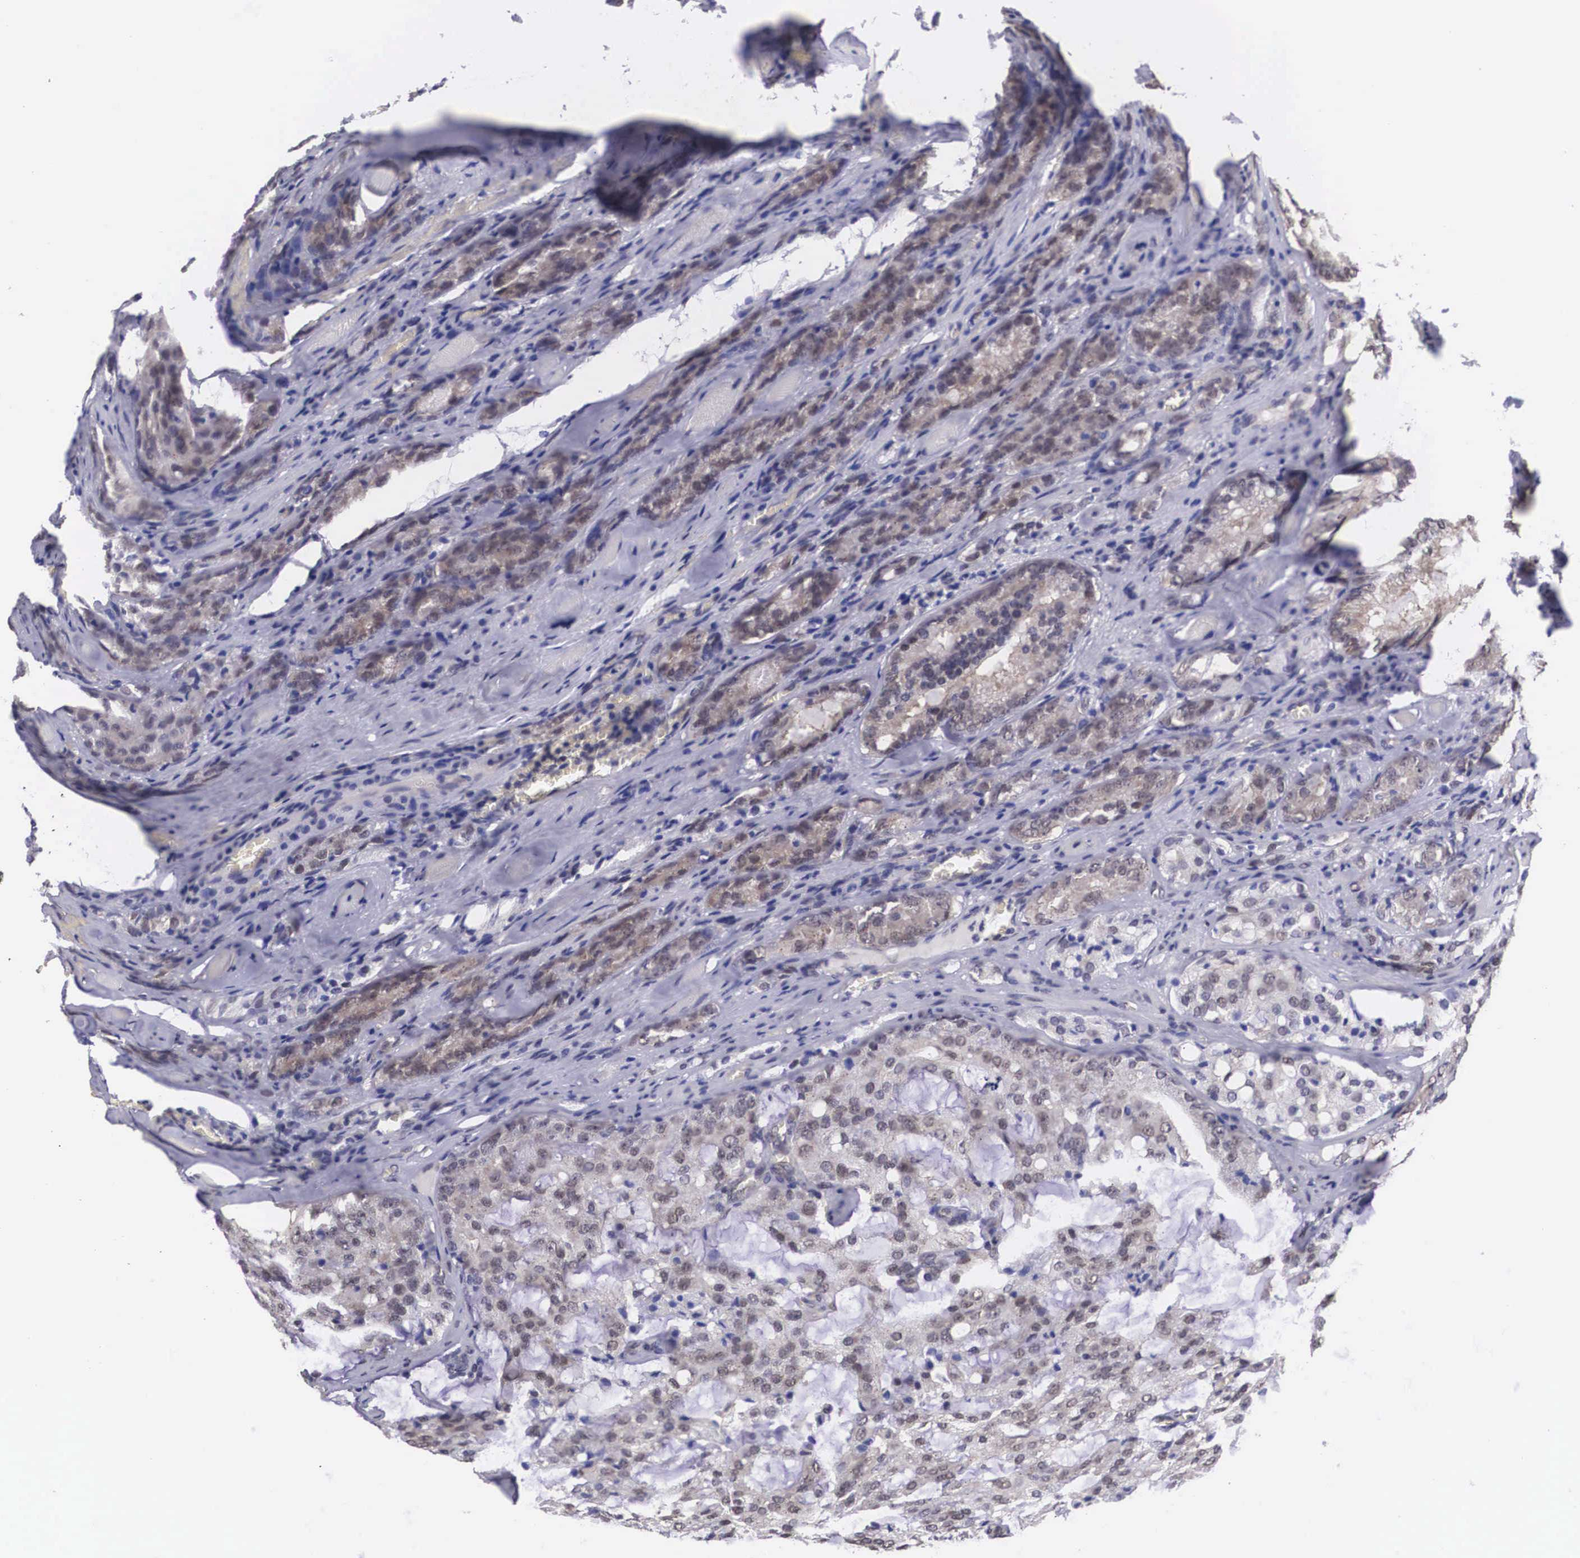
{"staining": {"intensity": "weak", "quantity": "25%-75%", "location": "cytoplasmic/membranous,nuclear"}, "tissue": "prostate cancer", "cell_type": "Tumor cells", "image_type": "cancer", "snomed": [{"axis": "morphology", "description": "Adenocarcinoma, Medium grade"}, {"axis": "topography", "description": "Prostate"}], "caption": "There is low levels of weak cytoplasmic/membranous and nuclear expression in tumor cells of prostate adenocarcinoma (medium-grade), as demonstrated by immunohistochemical staining (brown color).", "gene": "OTX2", "patient": {"sex": "male", "age": 60}}